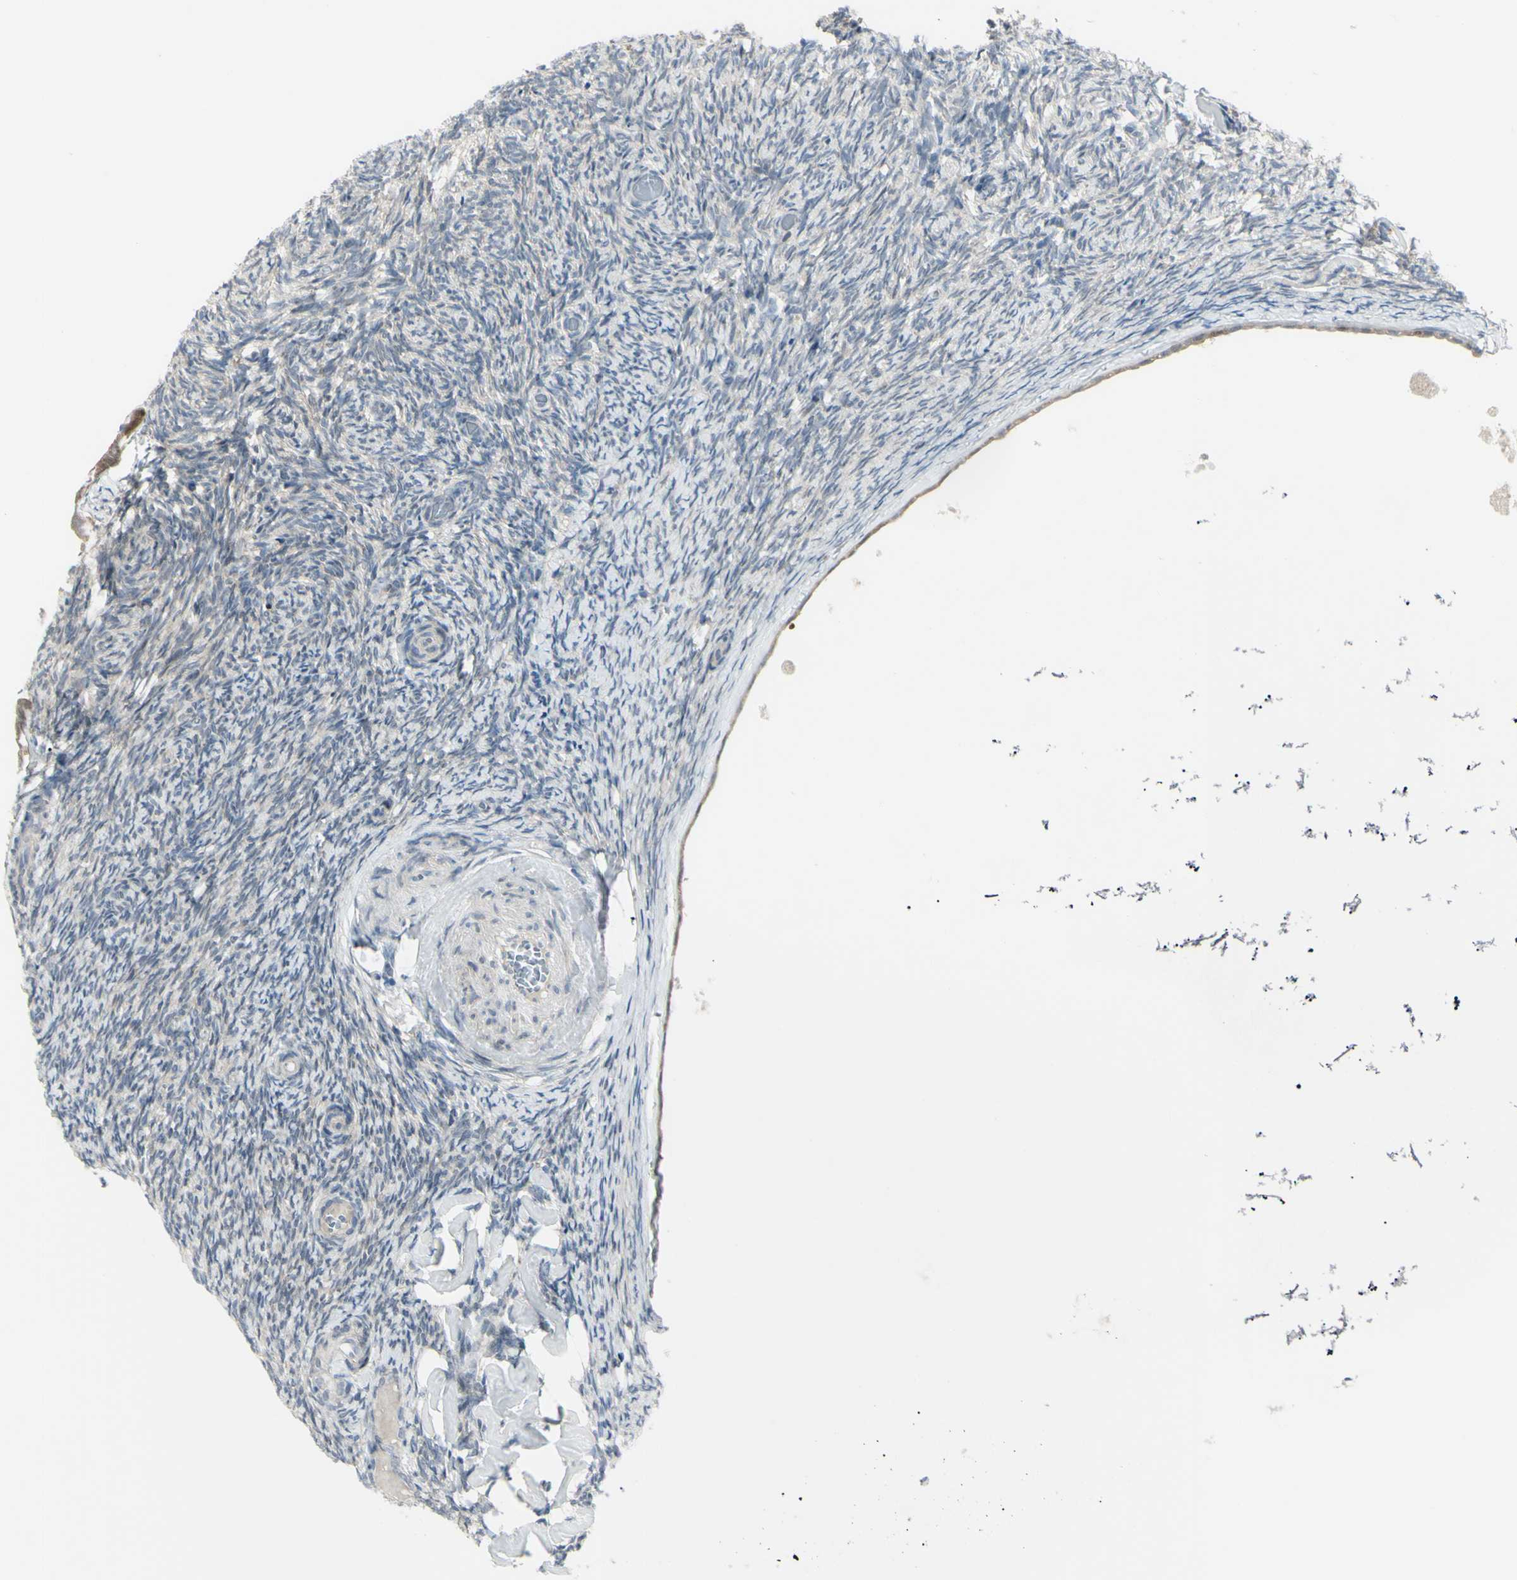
{"staining": {"intensity": "negative", "quantity": "none", "location": "none"}, "tissue": "ovary", "cell_type": "Follicle cells", "image_type": "normal", "snomed": [{"axis": "morphology", "description": "Normal tissue, NOS"}, {"axis": "topography", "description": "Ovary"}], "caption": "This is an immunohistochemistry (IHC) micrograph of unremarkable ovary. There is no expression in follicle cells.", "gene": "ETNK1", "patient": {"sex": "female", "age": 60}}